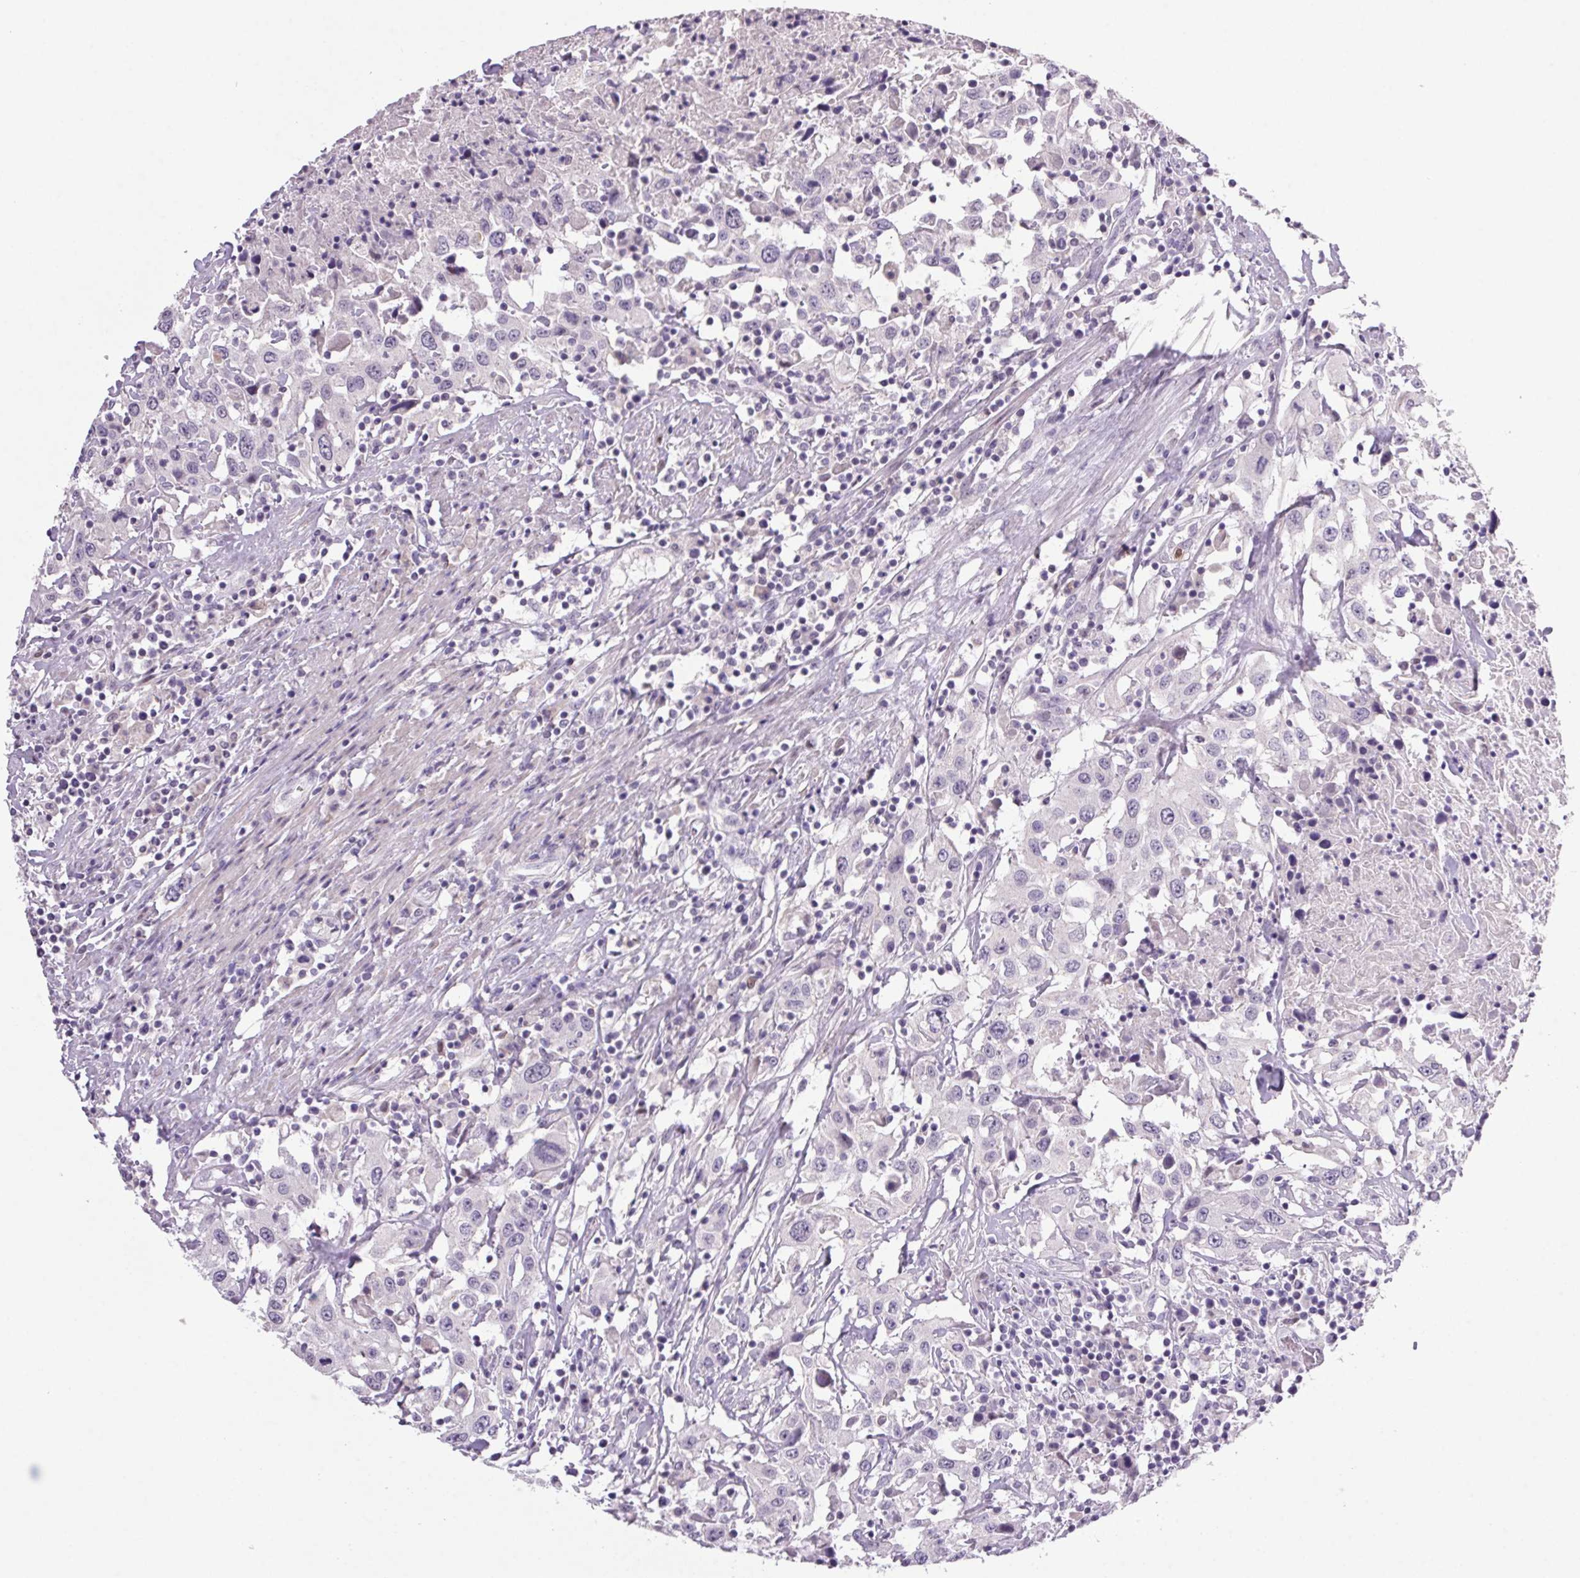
{"staining": {"intensity": "negative", "quantity": "none", "location": "none"}, "tissue": "urothelial cancer", "cell_type": "Tumor cells", "image_type": "cancer", "snomed": [{"axis": "morphology", "description": "Urothelial carcinoma, High grade"}, {"axis": "topography", "description": "Urinary bladder"}], "caption": "DAB (3,3'-diaminobenzidine) immunohistochemical staining of urothelial carcinoma (high-grade) shows no significant staining in tumor cells.", "gene": "TRDN", "patient": {"sex": "male", "age": 61}}